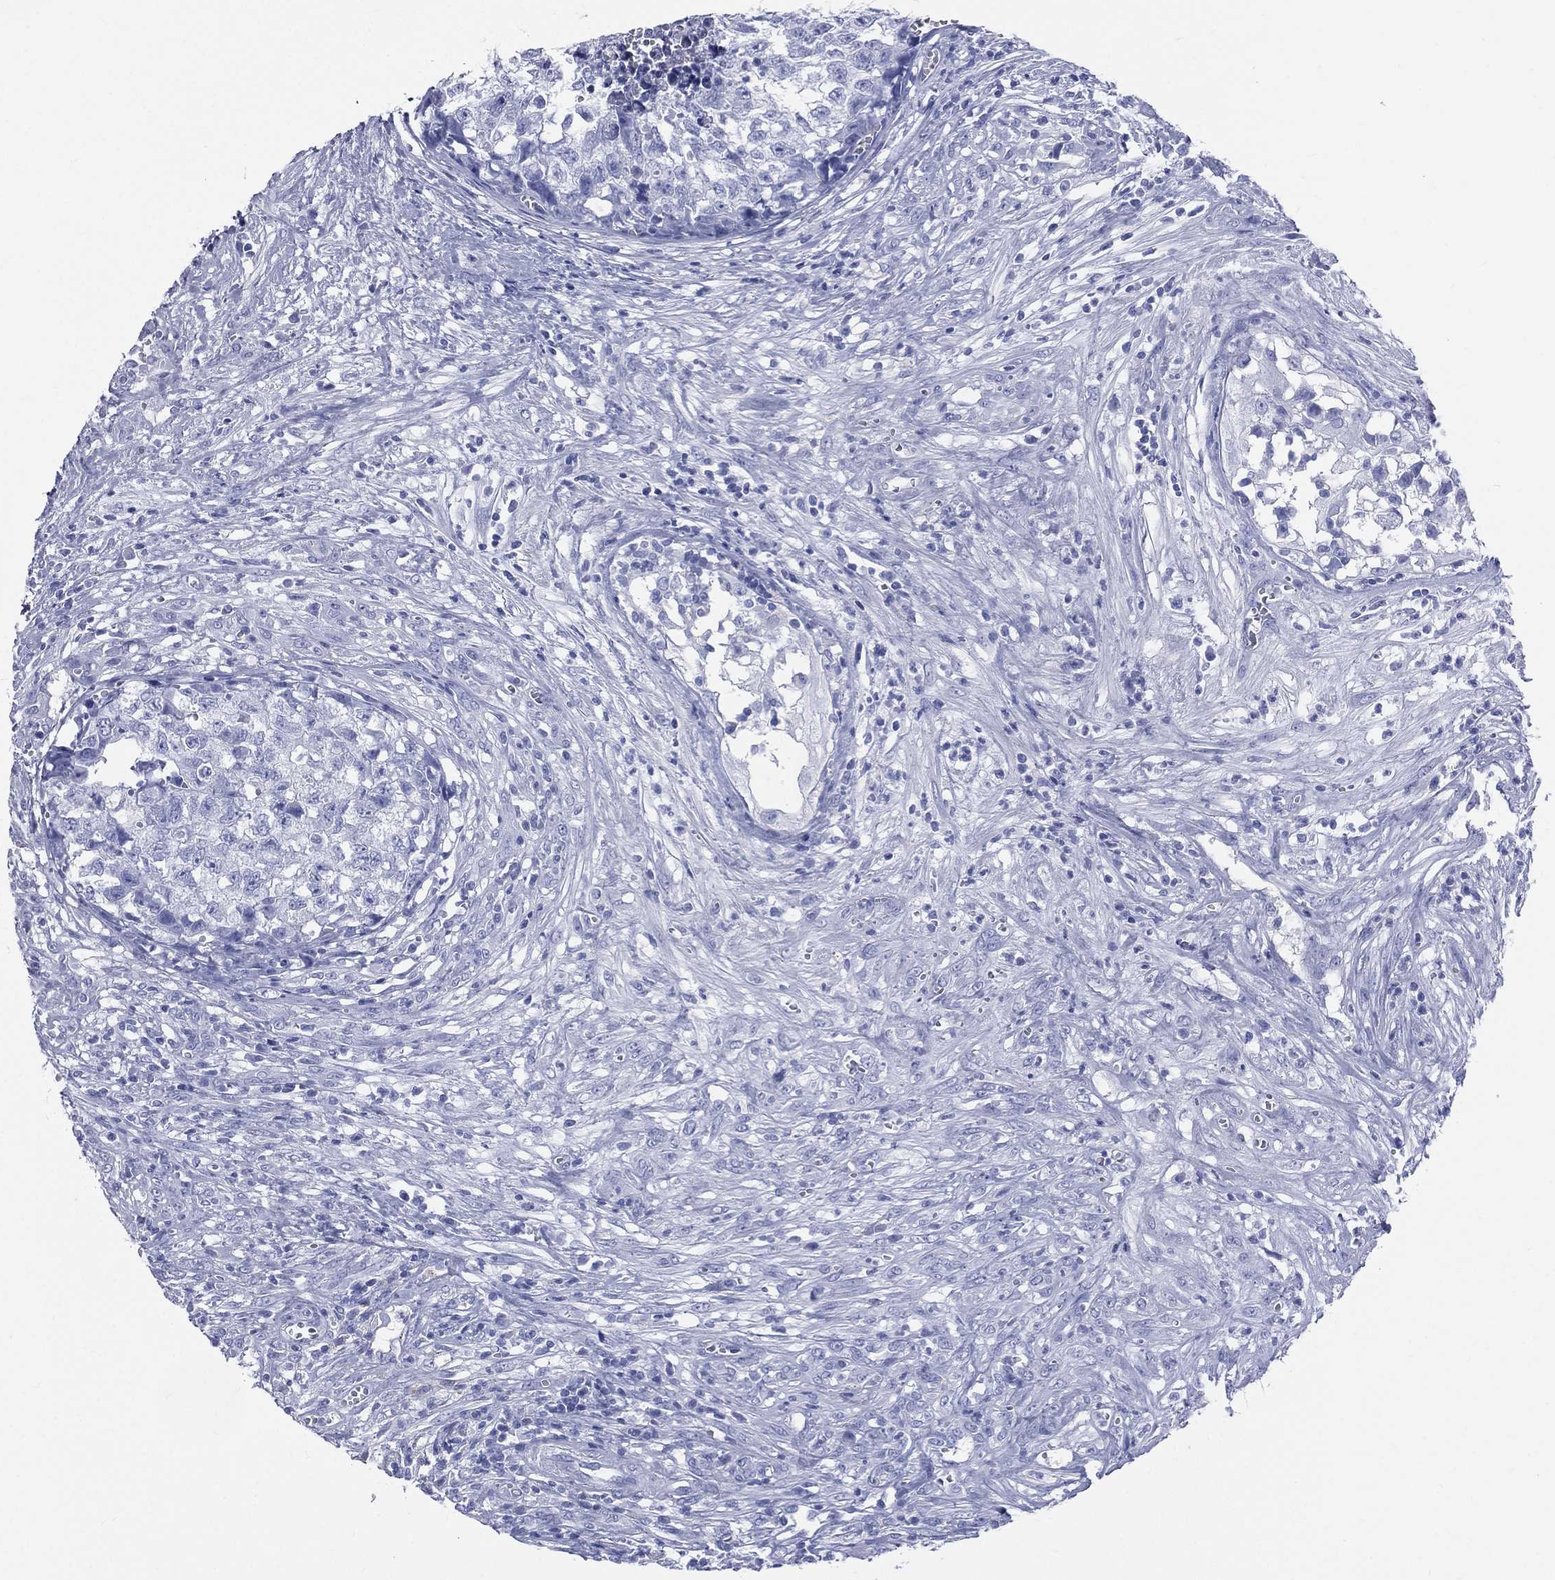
{"staining": {"intensity": "negative", "quantity": "none", "location": "none"}, "tissue": "testis cancer", "cell_type": "Tumor cells", "image_type": "cancer", "snomed": [{"axis": "morphology", "description": "Seminoma, NOS"}, {"axis": "morphology", "description": "Carcinoma, Embryonal, NOS"}, {"axis": "topography", "description": "Testis"}], "caption": "The image displays no staining of tumor cells in testis seminoma.", "gene": "SYP", "patient": {"sex": "male", "age": 22}}